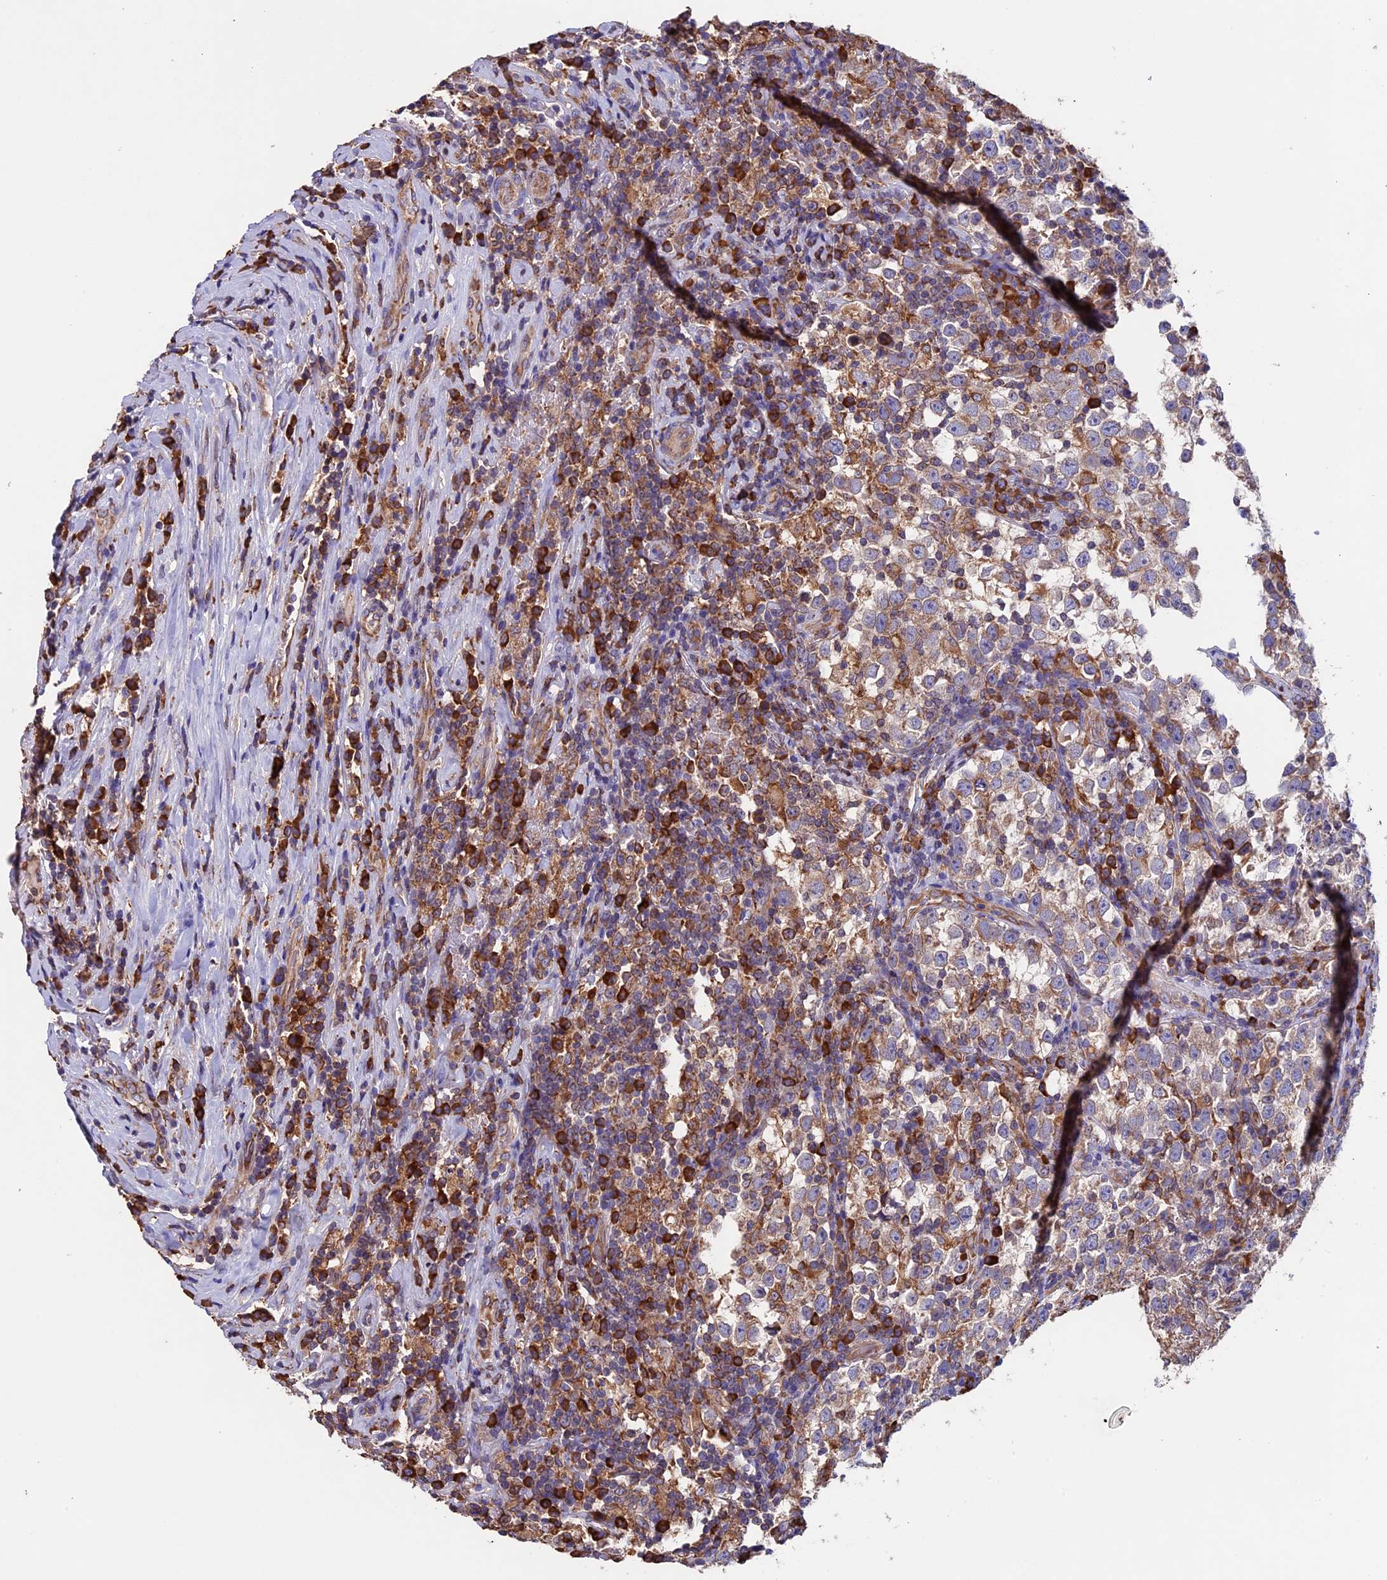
{"staining": {"intensity": "moderate", "quantity": "25%-75%", "location": "cytoplasmic/membranous"}, "tissue": "testis cancer", "cell_type": "Tumor cells", "image_type": "cancer", "snomed": [{"axis": "morphology", "description": "Normal tissue, NOS"}, {"axis": "morphology", "description": "Seminoma, NOS"}, {"axis": "topography", "description": "Testis"}], "caption": "Protein expression analysis of human testis seminoma reveals moderate cytoplasmic/membranous staining in about 25%-75% of tumor cells.", "gene": "BTBD3", "patient": {"sex": "male", "age": 43}}